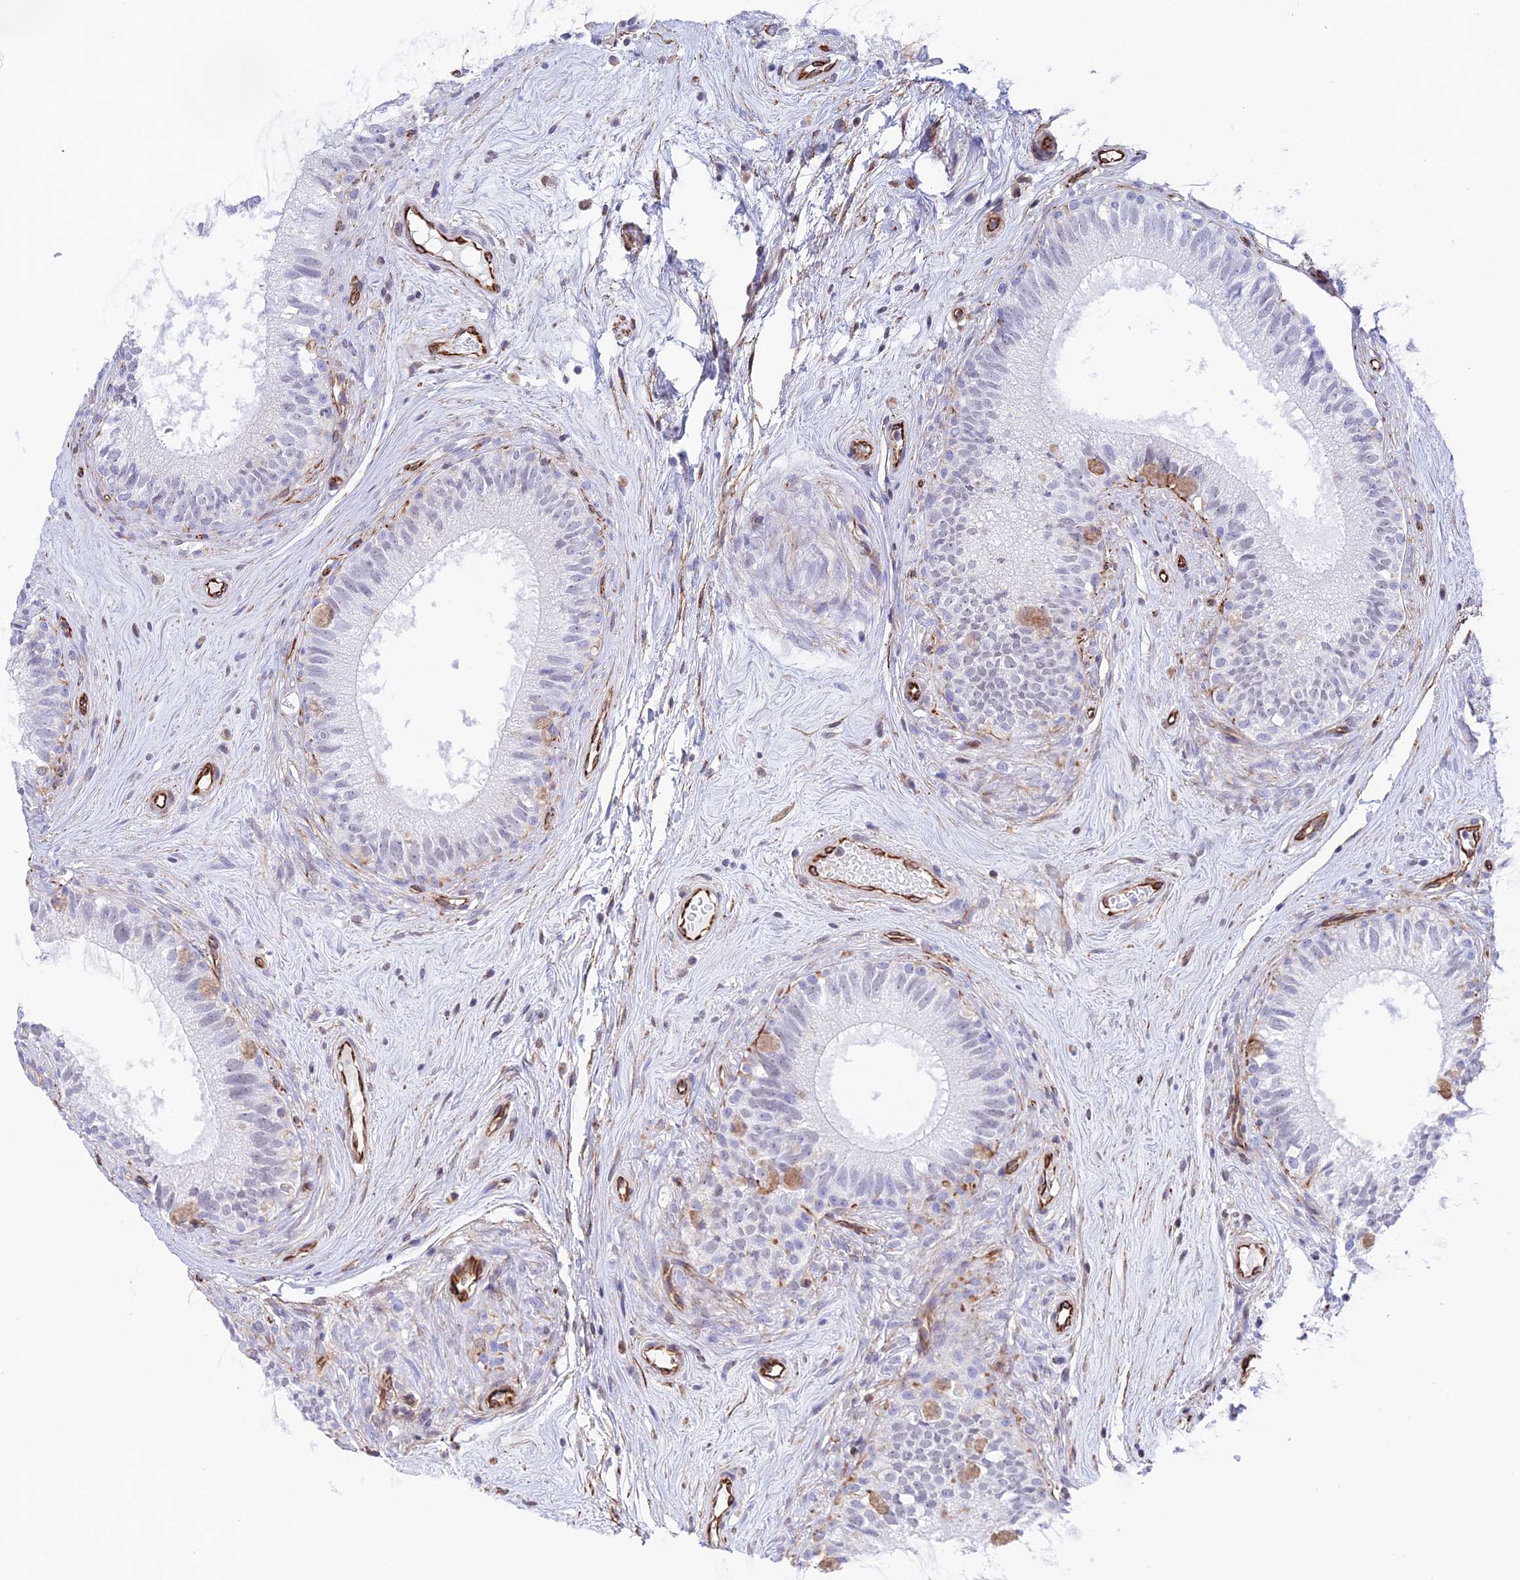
{"staining": {"intensity": "strong", "quantity": "<25%", "location": "cytoplasmic/membranous"}, "tissue": "epididymis", "cell_type": "Glandular cells", "image_type": "normal", "snomed": [{"axis": "morphology", "description": "Normal tissue, NOS"}, {"axis": "topography", "description": "Epididymis"}], "caption": "About <25% of glandular cells in unremarkable epididymis demonstrate strong cytoplasmic/membranous protein expression as visualized by brown immunohistochemical staining.", "gene": "ZNF652", "patient": {"sex": "male", "age": 71}}